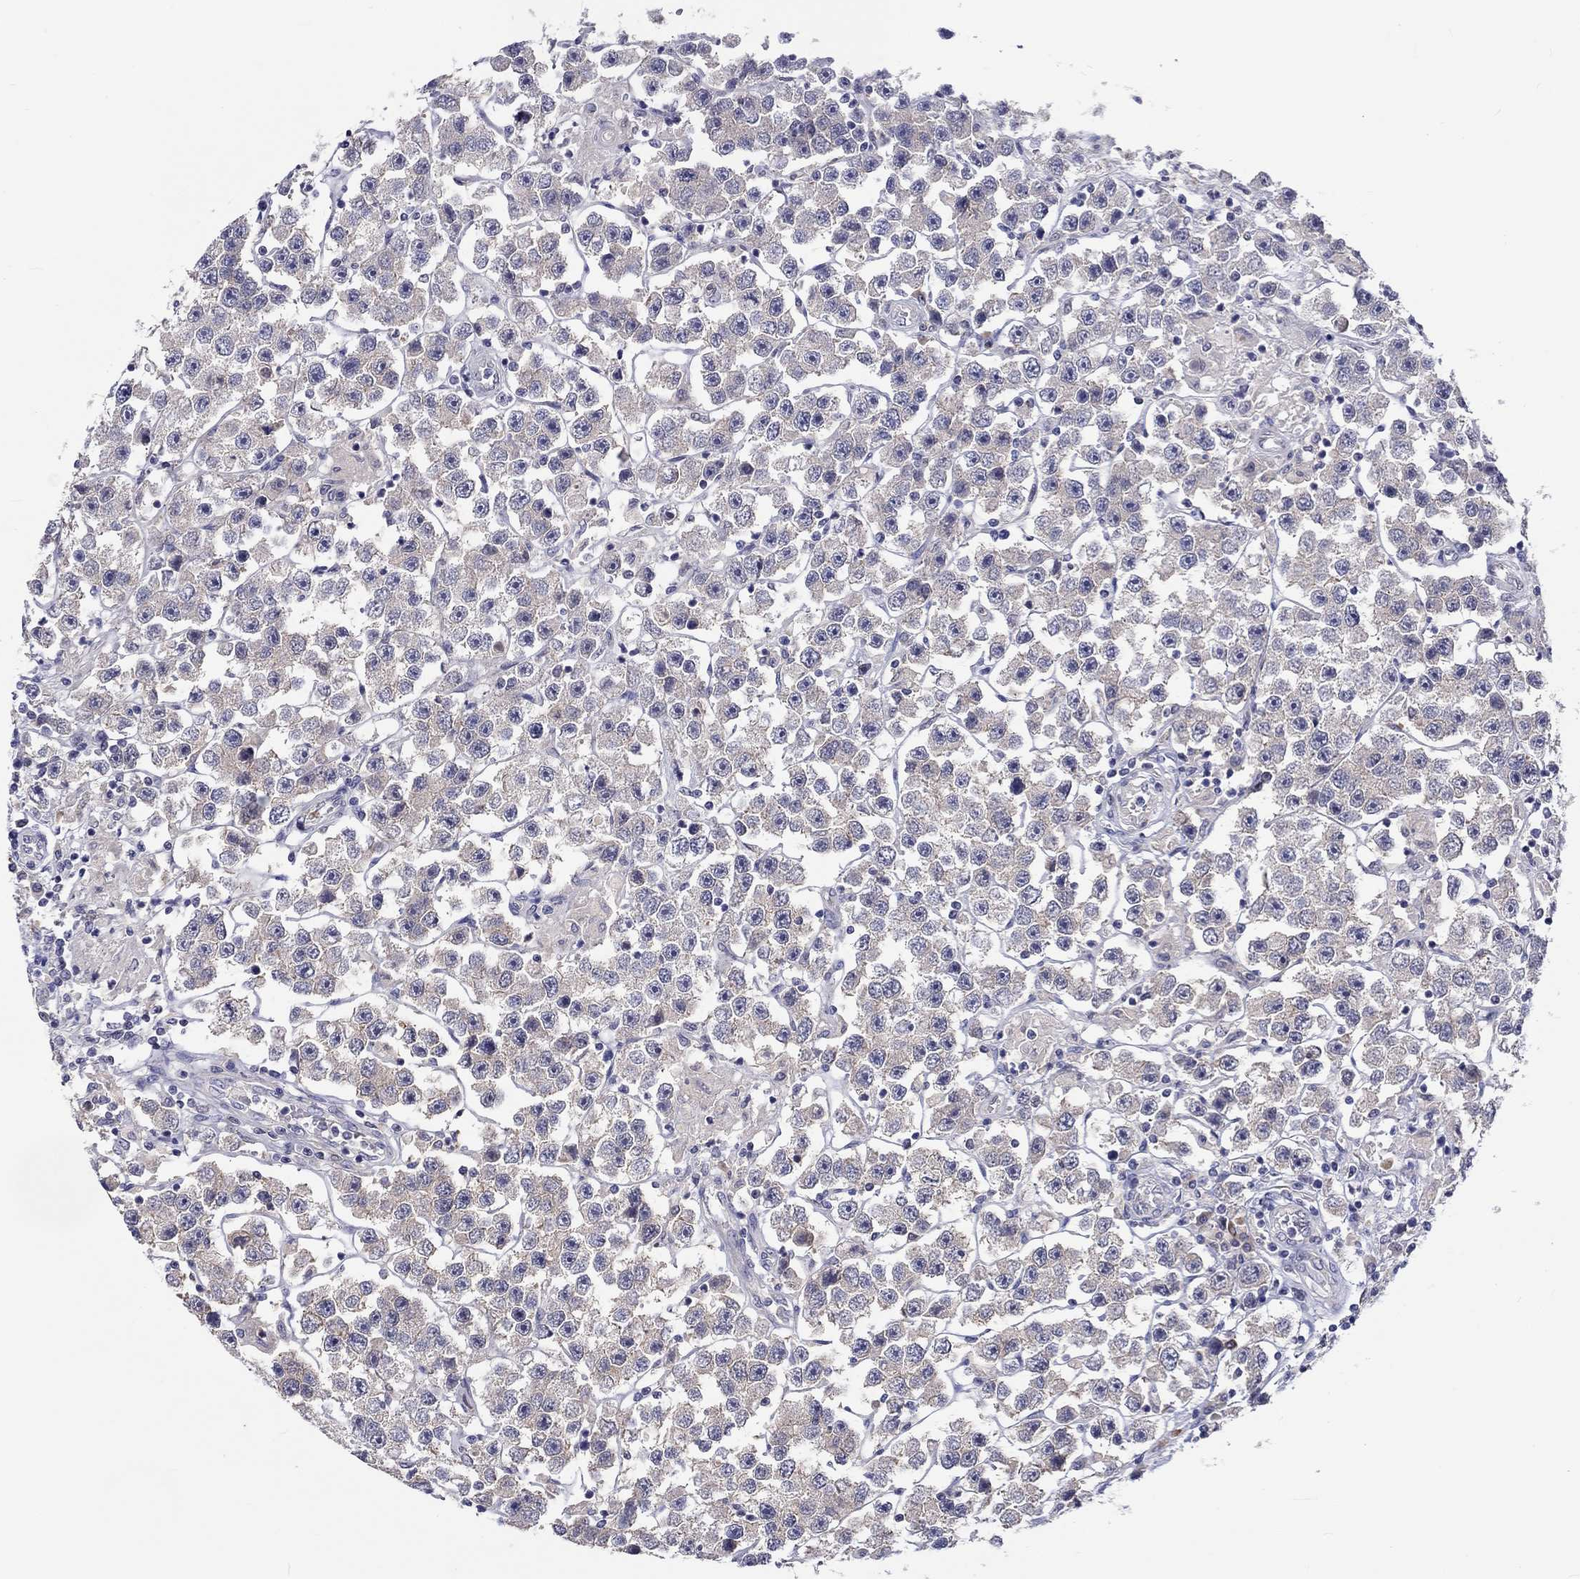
{"staining": {"intensity": "weak", "quantity": "<25%", "location": "cytoplasmic/membranous"}, "tissue": "testis cancer", "cell_type": "Tumor cells", "image_type": "cancer", "snomed": [{"axis": "morphology", "description": "Seminoma, NOS"}, {"axis": "topography", "description": "Testis"}], "caption": "There is no significant staining in tumor cells of seminoma (testis). (Brightfield microscopy of DAB immunohistochemistry (IHC) at high magnification).", "gene": "ABCG4", "patient": {"sex": "male", "age": 45}}